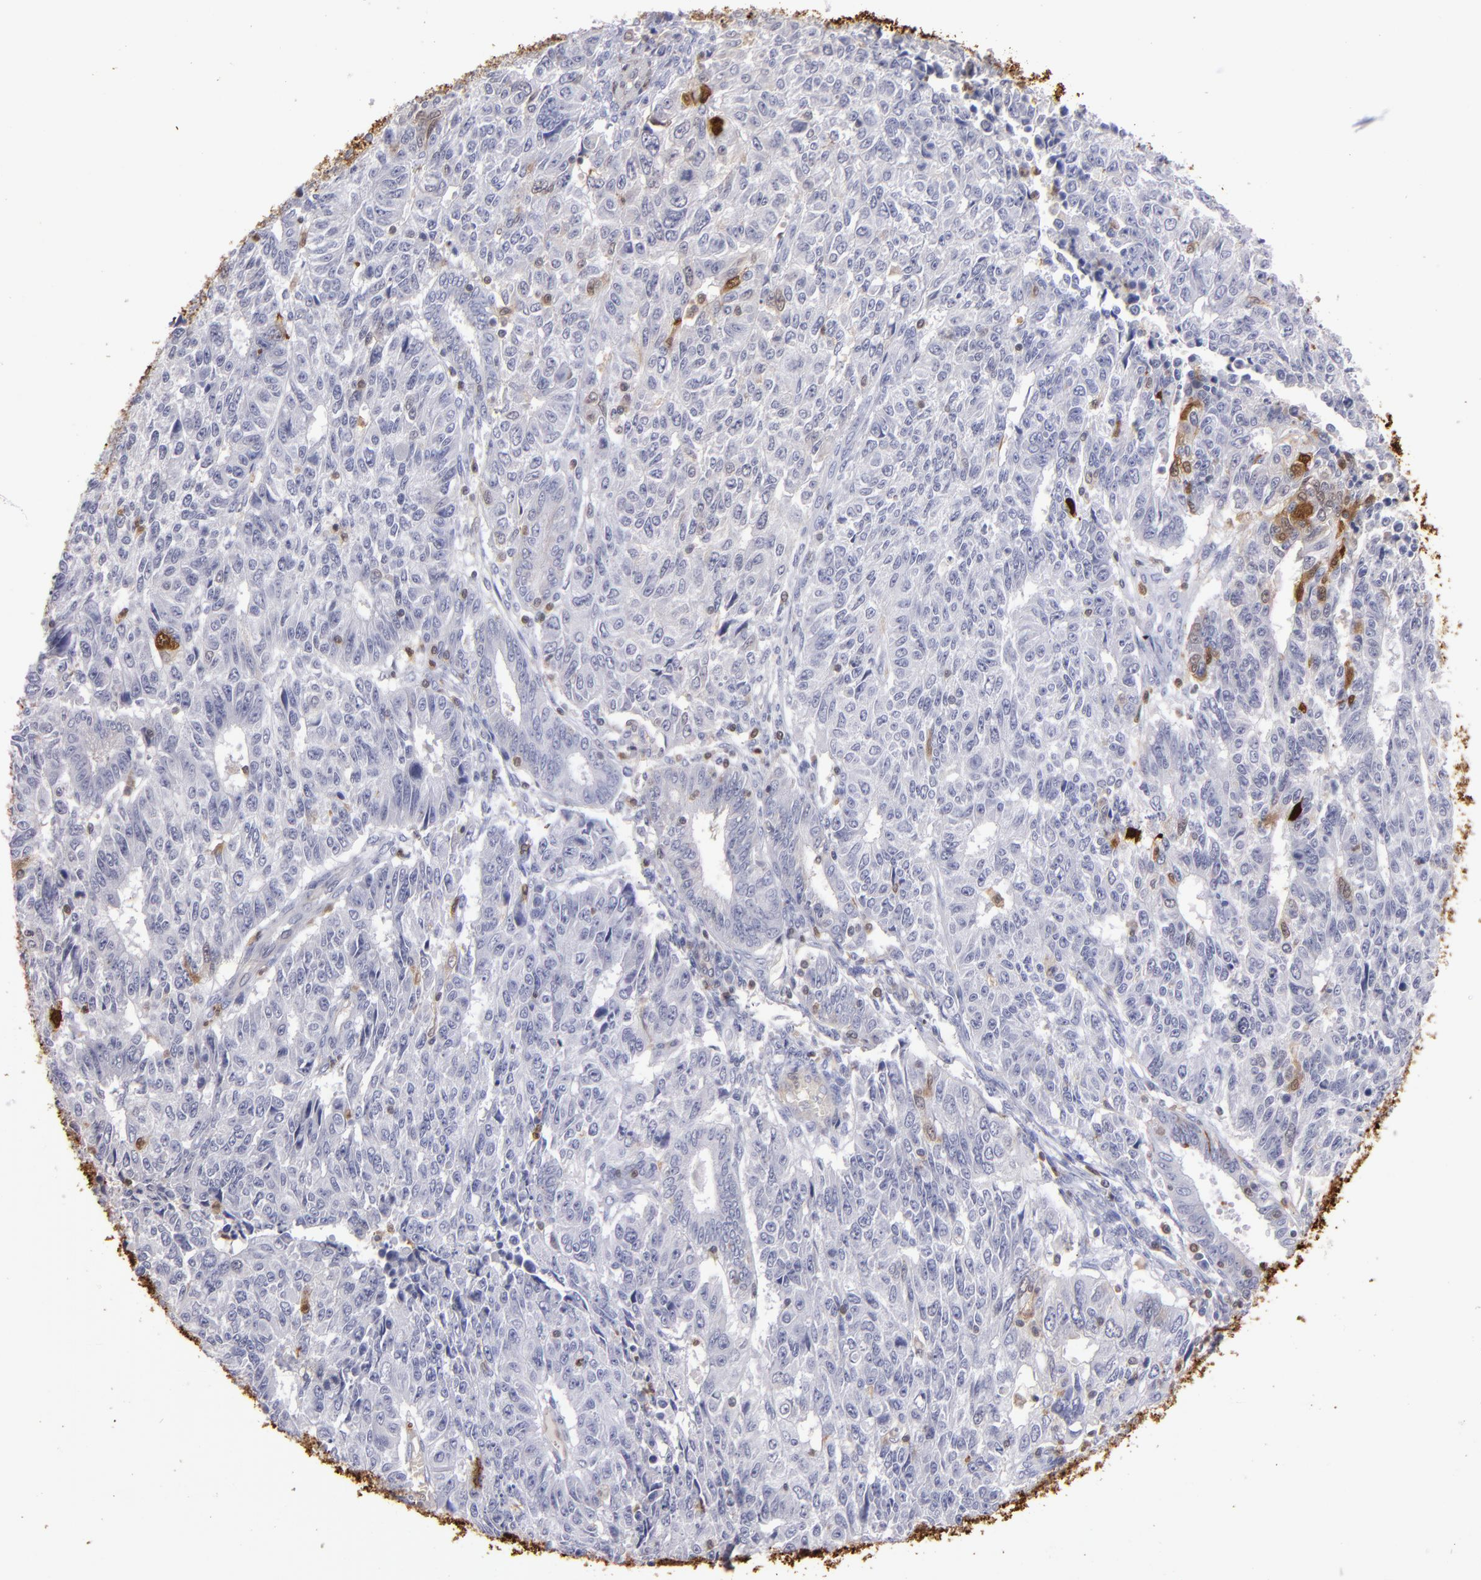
{"staining": {"intensity": "moderate", "quantity": "<25%", "location": "cytoplasmic/membranous,nuclear"}, "tissue": "endometrial cancer", "cell_type": "Tumor cells", "image_type": "cancer", "snomed": [{"axis": "morphology", "description": "Adenocarcinoma, NOS"}, {"axis": "topography", "description": "Endometrium"}], "caption": "Moderate cytoplasmic/membranous and nuclear staining is identified in approximately <25% of tumor cells in adenocarcinoma (endometrial). Immunohistochemistry (ihc) stains the protein of interest in brown and the nuclei are stained blue.", "gene": "S100A2", "patient": {"sex": "female", "age": 42}}